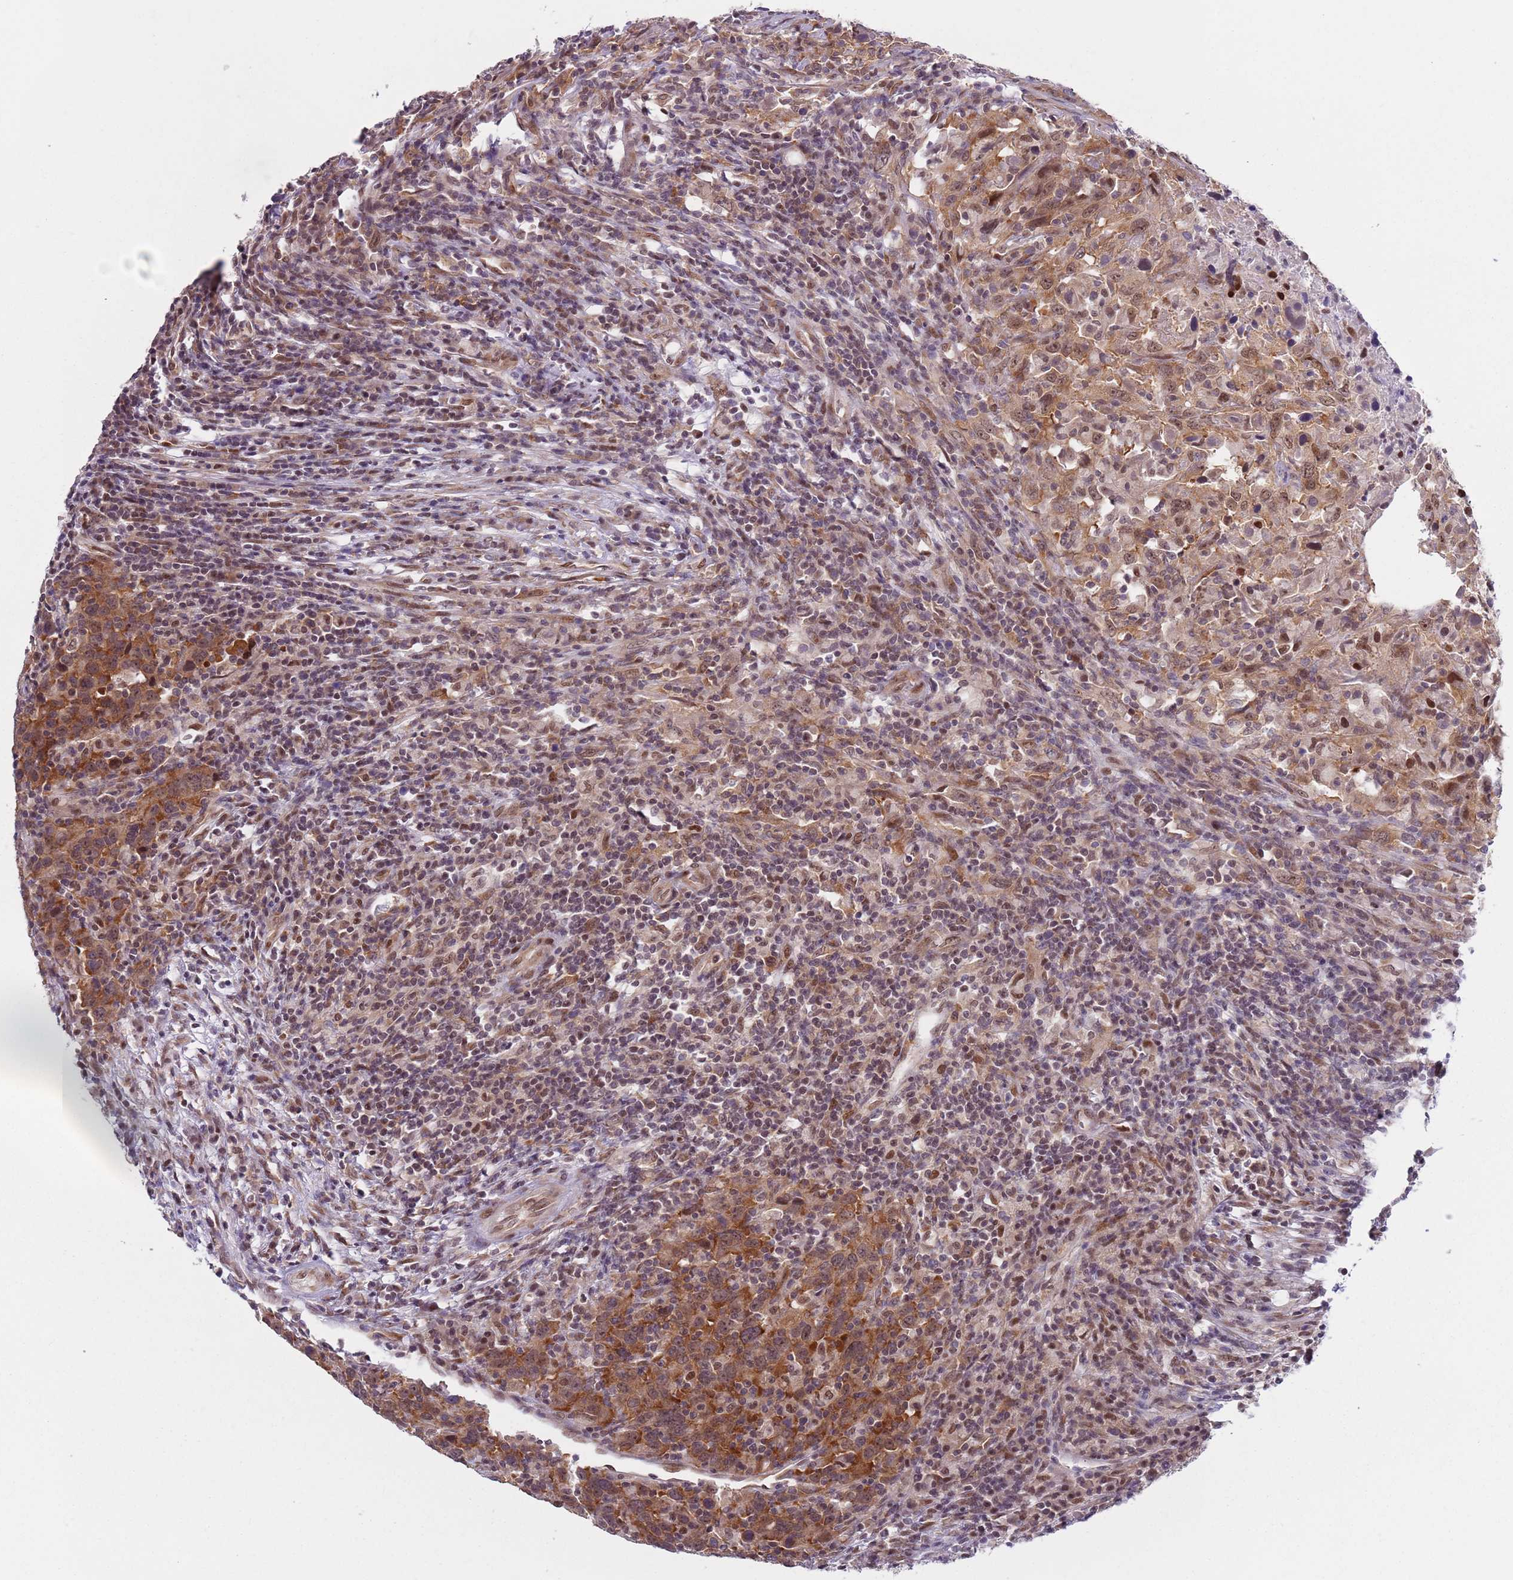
{"staining": {"intensity": "moderate", "quantity": ">75%", "location": "cytoplasmic/membranous,nuclear"}, "tissue": "urothelial cancer", "cell_type": "Tumor cells", "image_type": "cancer", "snomed": [{"axis": "morphology", "description": "Urothelial carcinoma, High grade"}, {"axis": "topography", "description": "Urinary bladder"}], "caption": "A photomicrograph of human urothelial carcinoma (high-grade) stained for a protein exhibits moderate cytoplasmic/membranous and nuclear brown staining in tumor cells. The staining was performed using DAB (3,3'-diaminobenzidine), with brown indicating positive protein expression. Nuclei are stained blue with hematoxylin.", "gene": "SLC25A32", "patient": {"sex": "male", "age": 61}}